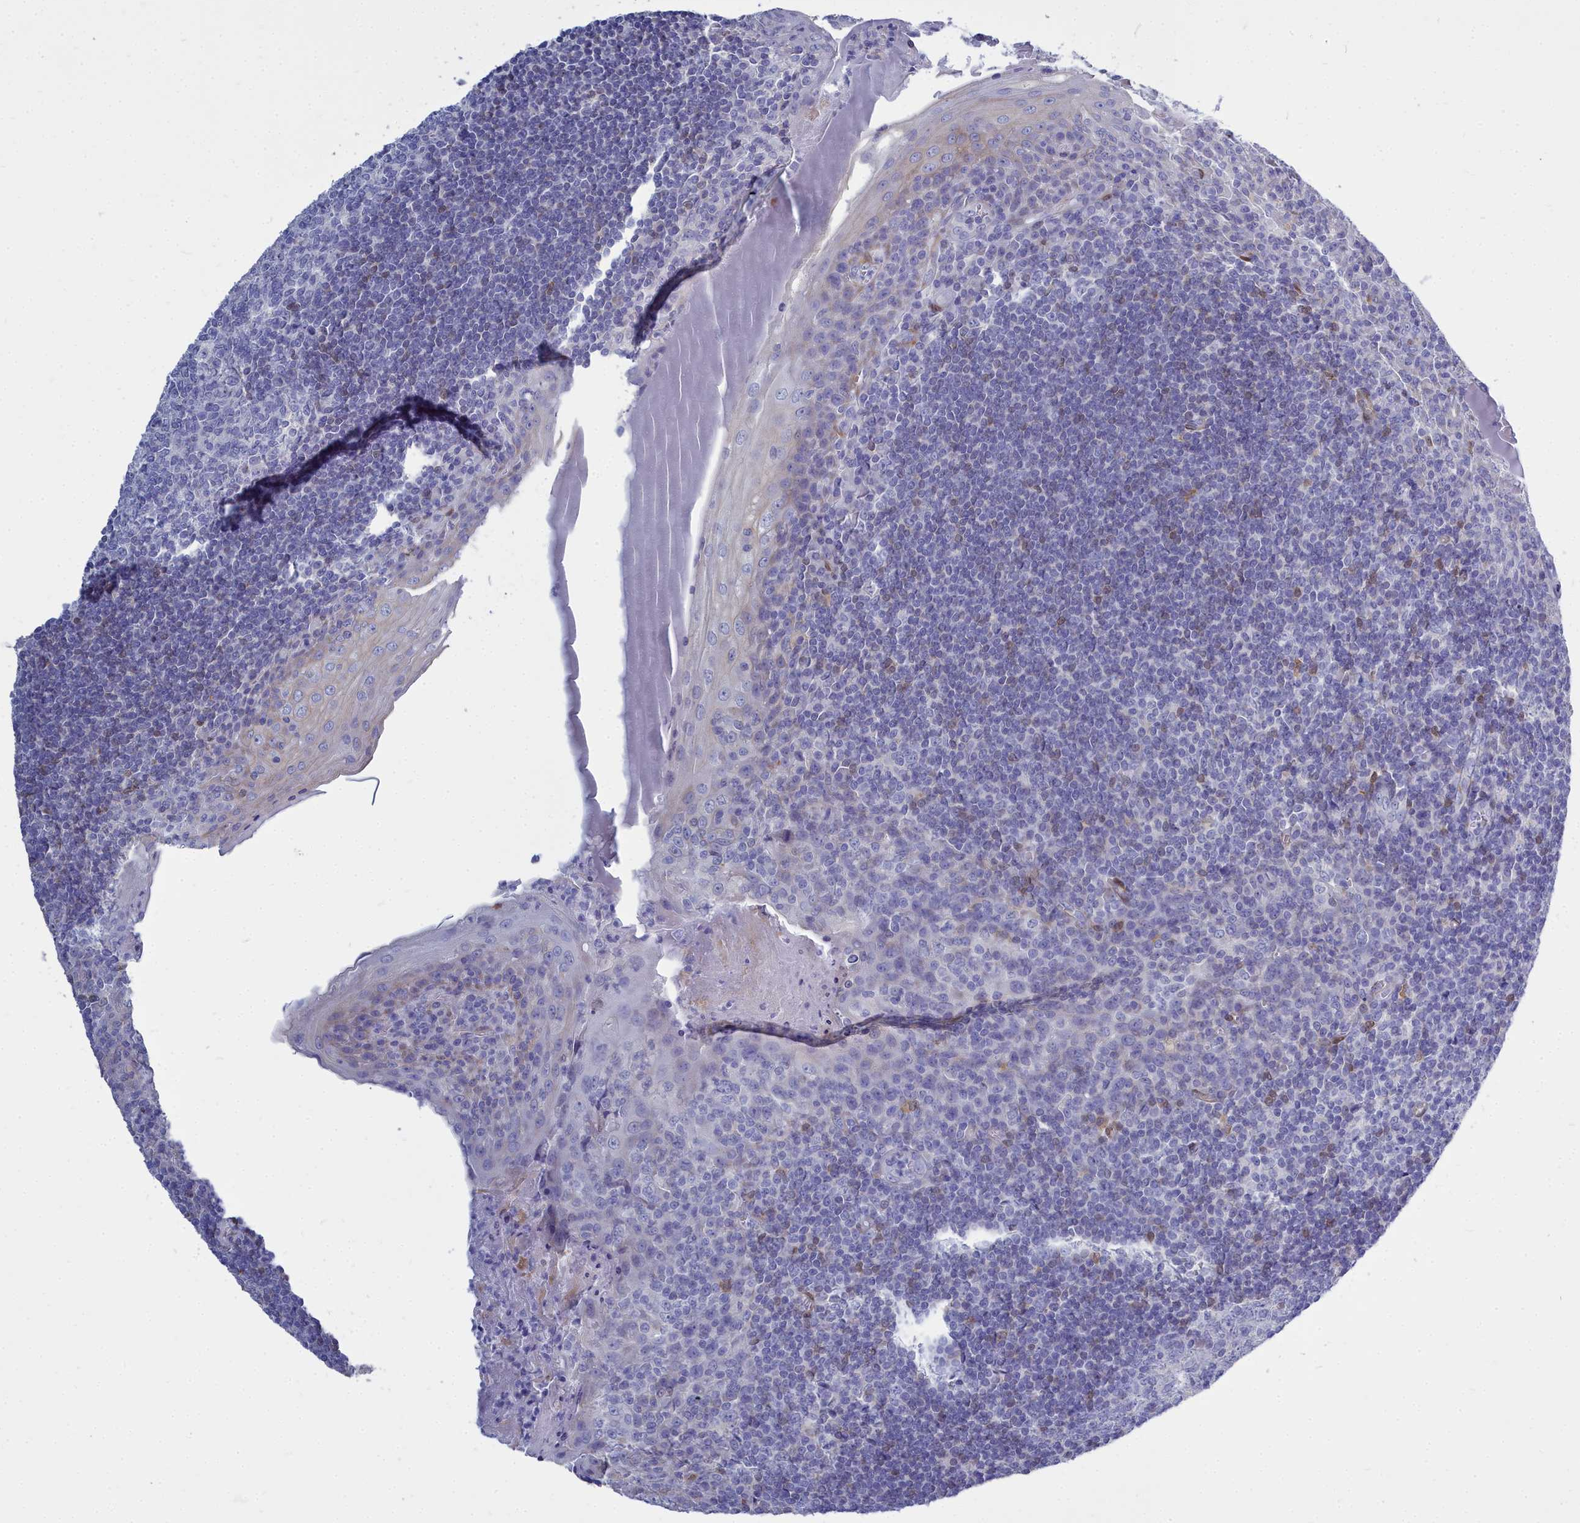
{"staining": {"intensity": "negative", "quantity": "none", "location": "none"}, "tissue": "tonsil", "cell_type": "Germinal center cells", "image_type": "normal", "snomed": [{"axis": "morphology", "description": "Normal tissue, NOS"}, {"axis": "topography", "description": "Tonsil"}], "caption": "This histopathology image is of benign tonsil stained with IHC to label a protein in brown with the nuclei are counter-stained blue. There is no expression in germinal center cells.", "gene": "PPP1R14A", "patient": {"sex": "male", "age": 27}}